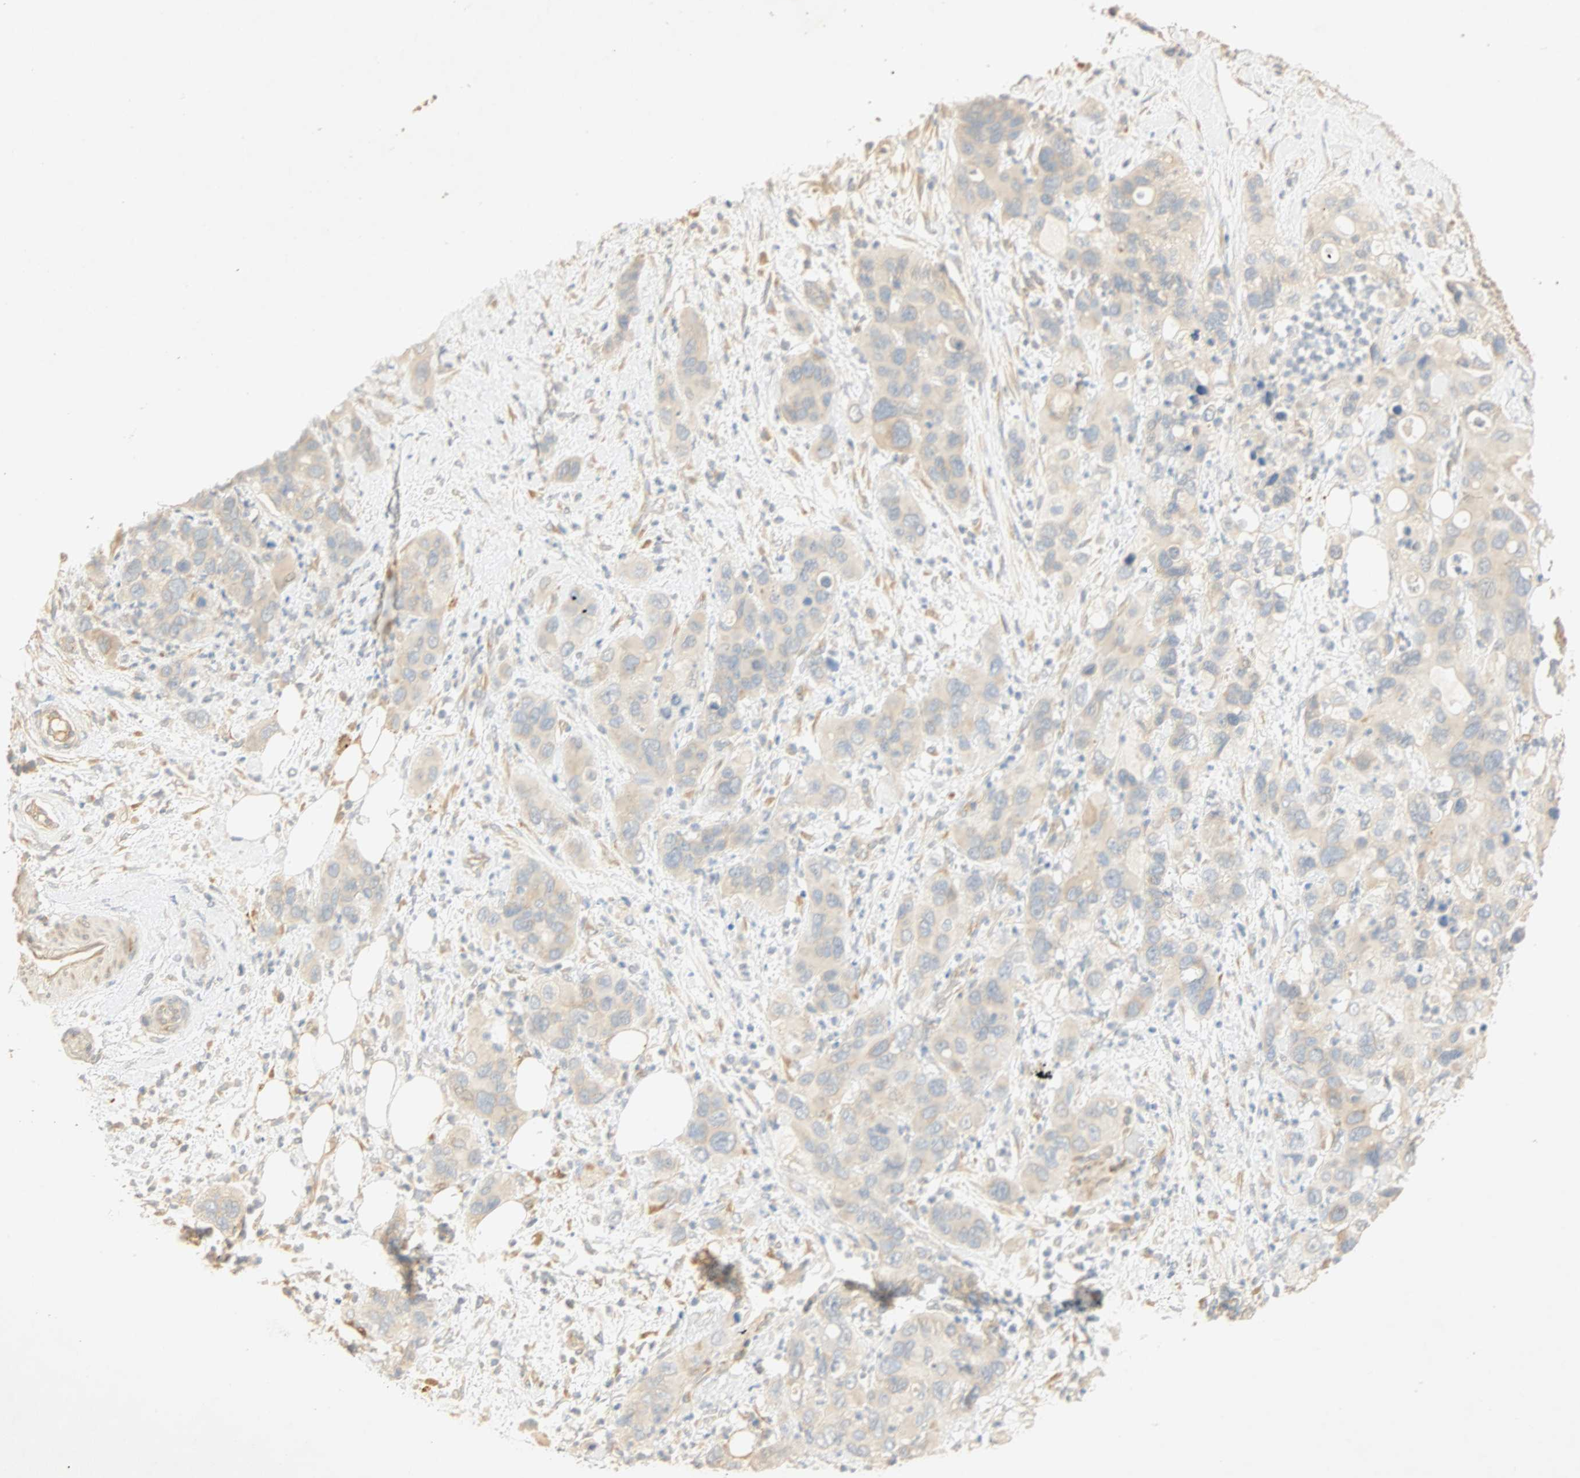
{"staining": {"intensity": "weak", "quantity": "<25%", "location": "cytoplasmic/membranous"}, "tissue": "pancreatic cancer", "cell_type": "Tumor cells", "image_type": "cancer", "snomed": [{"axis": "morphology", "description": "Adenocarcinoma, NOS"}, {"axis": "topography", "description": "Pancreas"}], "caption": "This photomicrograph is of pancreatic cancer stained with immunohistochemistry to label a protein in brown with the nuclei are counter-stained blue. There is no positivity in tumor cells.", "gene": "SELENBP1", "patient": {"sex": "female", "age": 71}}